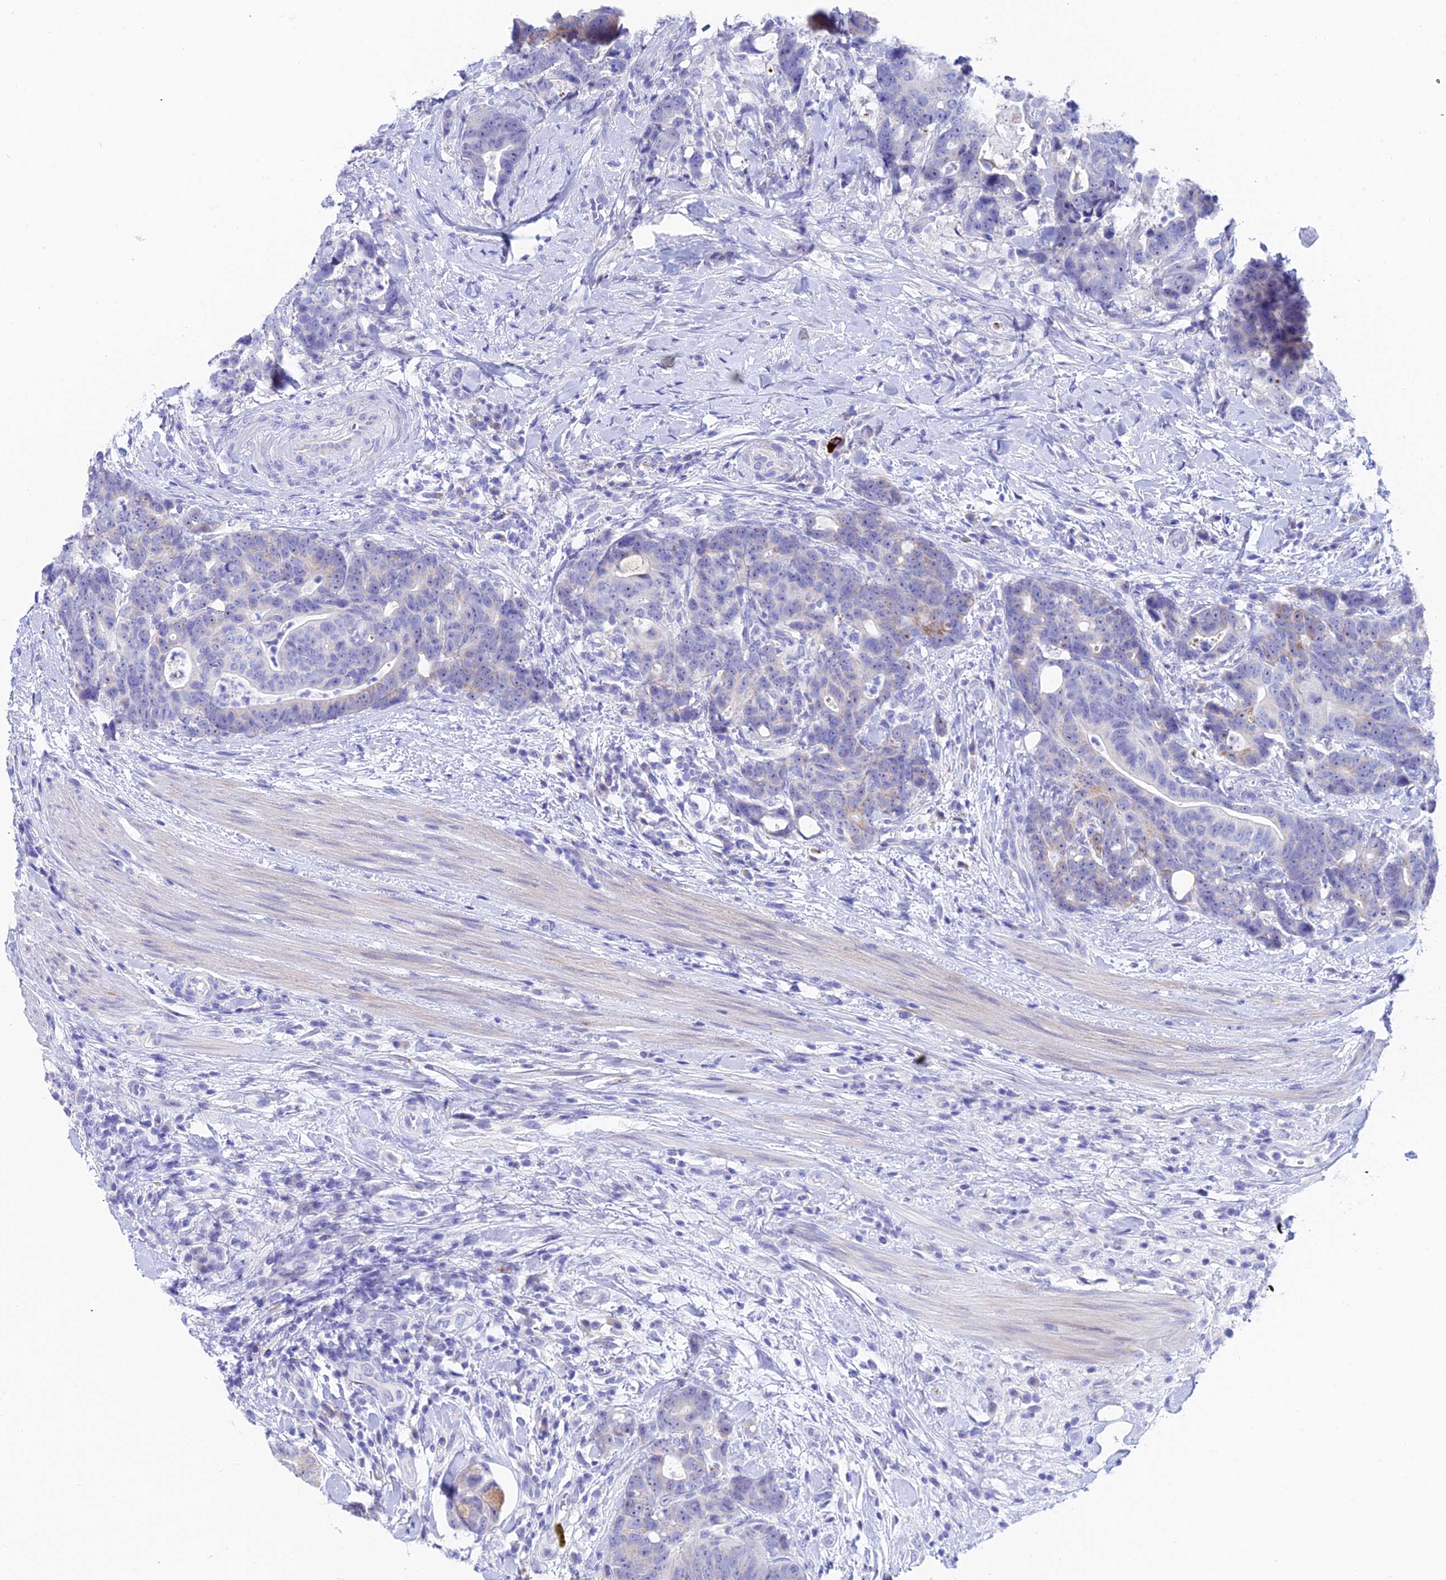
{"staining": {"intensity": "negative", "quantity": "none", "location": "none"}, "tissue": "colorectal cancer", "cell_type": "Tumor cells", "image_type": "cancer", "snomed": [{"axis": "morphology", "description": "Adenocarcinoma, NOS"}, {"axis": "topography", "description": "Colon"}], "caption": "Colorectal adenocarcinoma was stained to show a protein in brown. There is no significant staining in tumor cells.", "gene": "CEP41", "patient": {"sex": "female", "age": 82}}